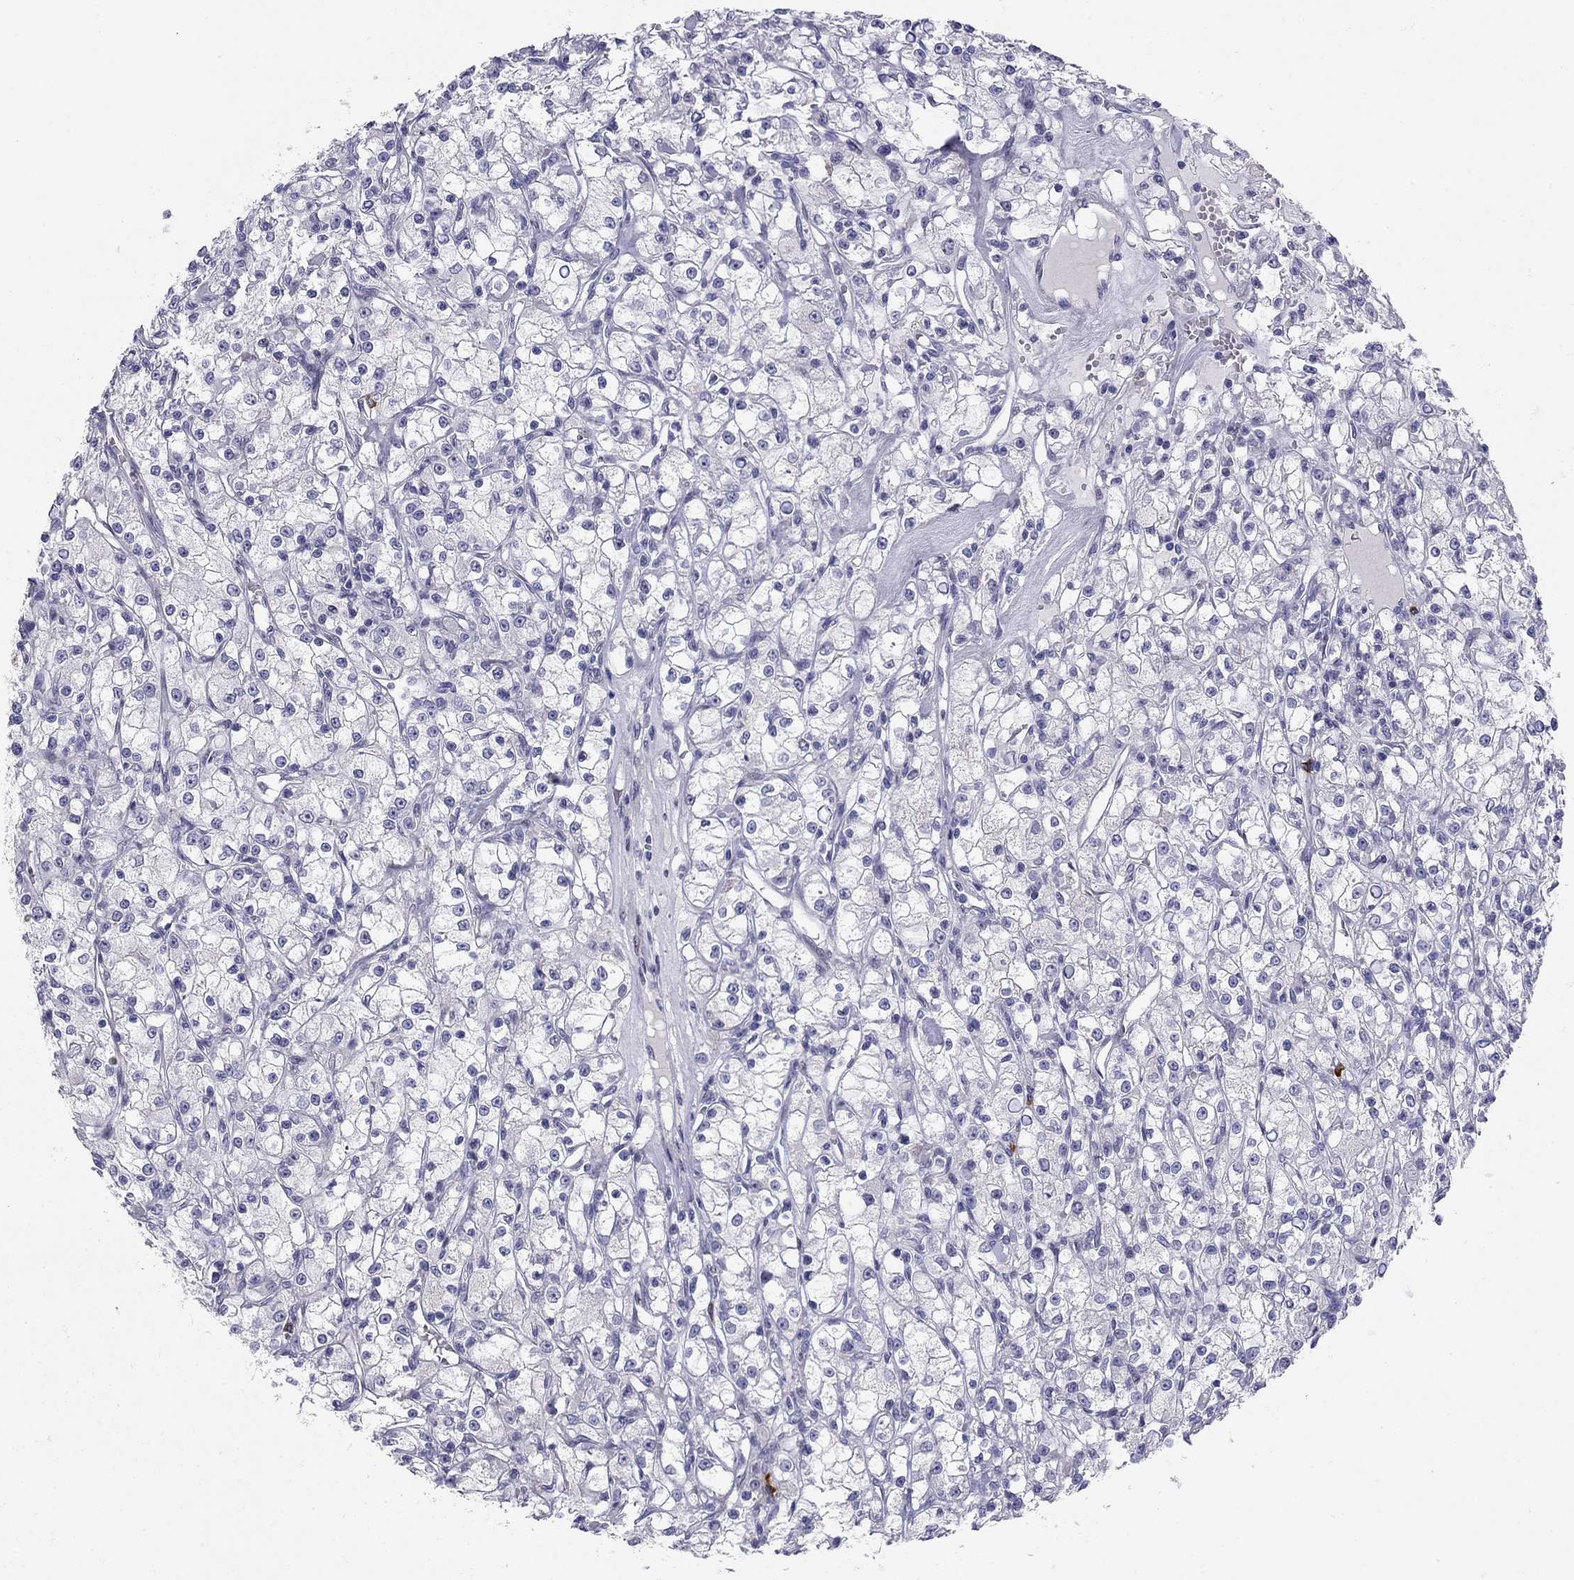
{"staining": {"intensity": "negative", "quantity": "none", "location": "none"}, "tissue": "renal cancer", "cell_type": "Tumor cells", "image_type": "cancer", "snomed": [{"axis": "morphology", "description": "Adenocarcinoma, NOS"}, {"axis": "topography", "description": "Kidney"}], "caption": "Photomicrograph shows no protein expression in tumor cells of renal cancer tissue. (DAB IHC visualized using brightfield microscopy, high magnification).", "gene": "C8orf88", "patient": {"sex": "female", "age": 59}}